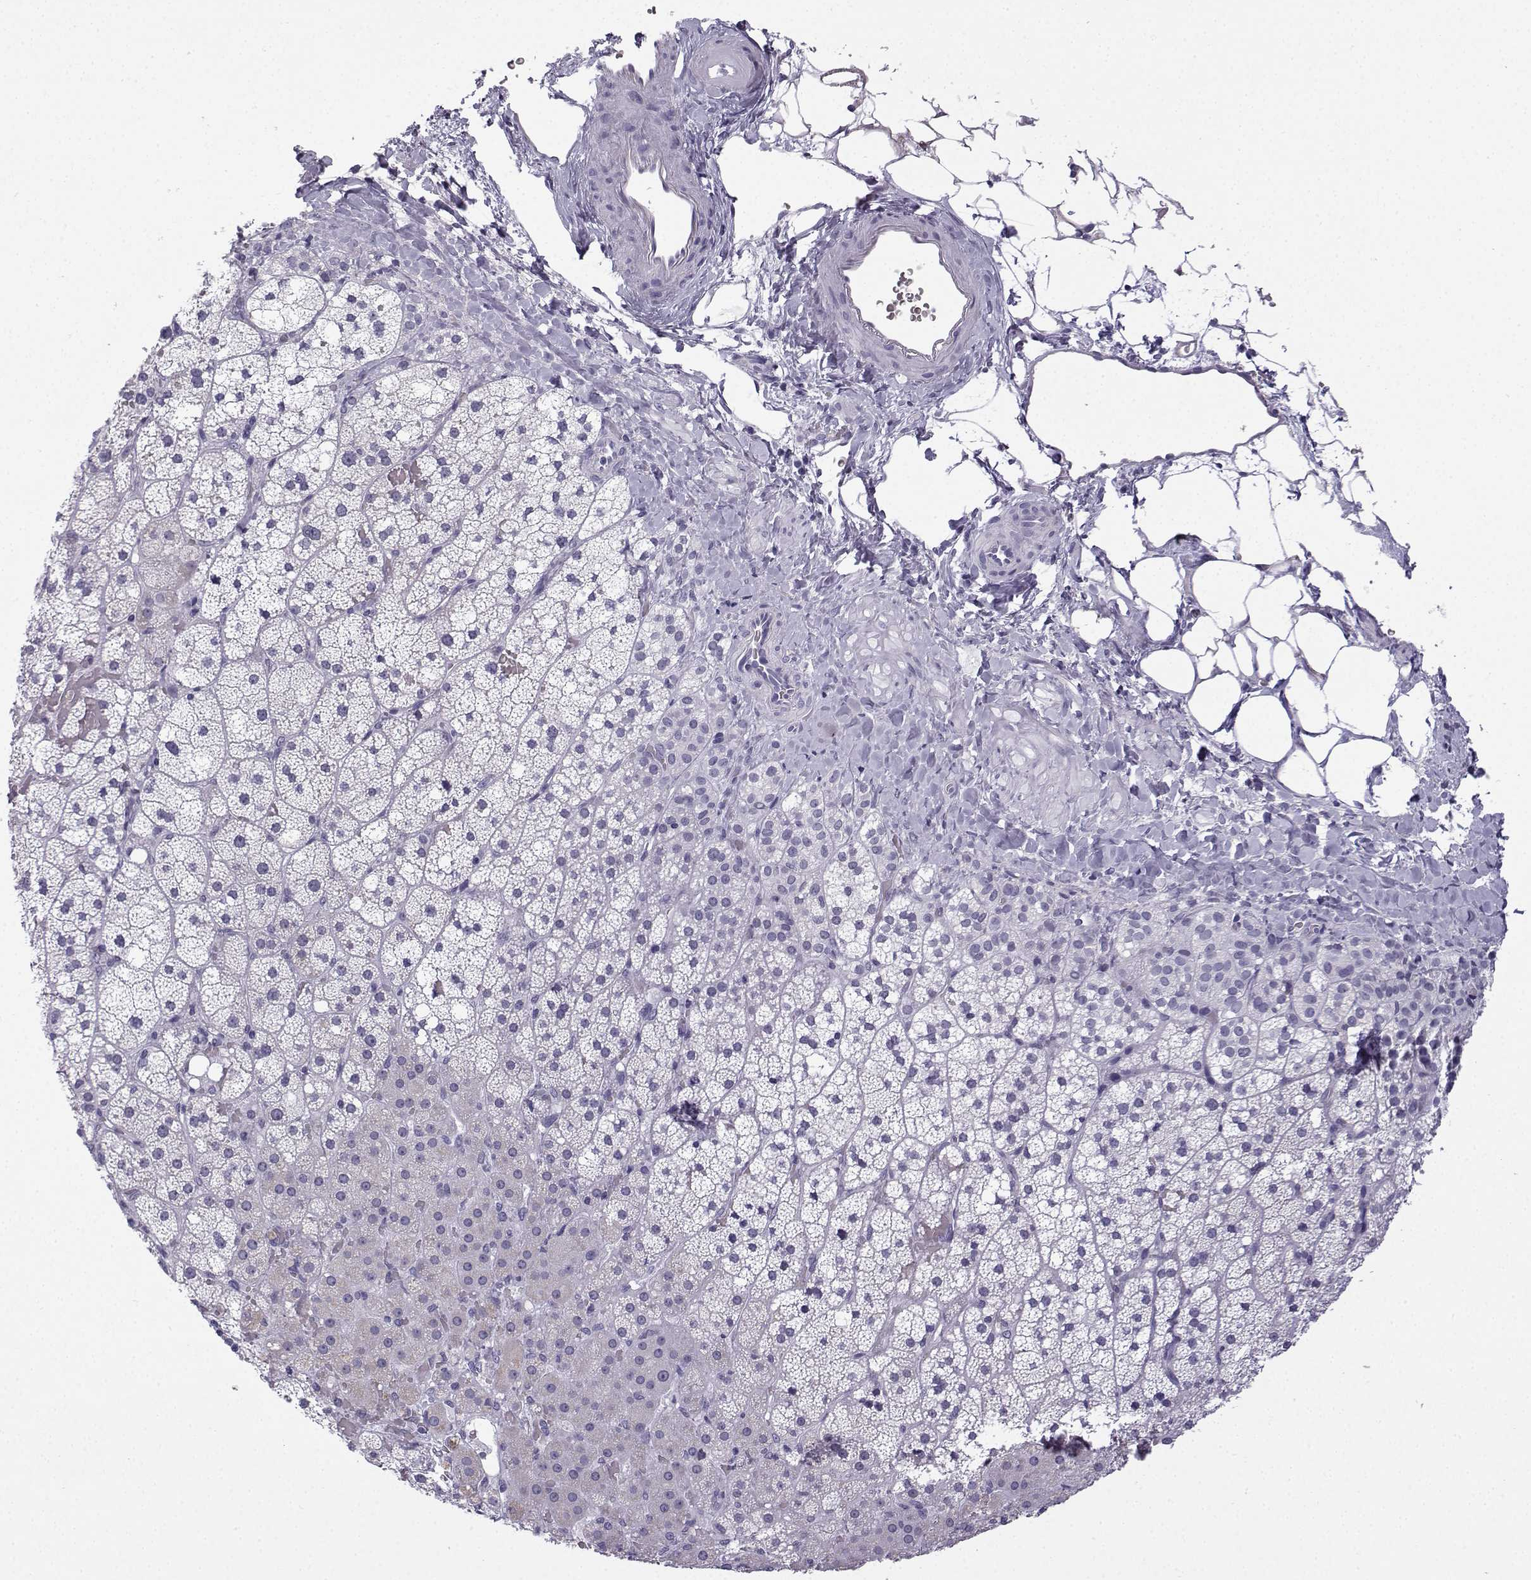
{"staining": {"intensity": "negative", "quantity": "none", "location": "none"}, "tissue": "adrenal gland", "cell_type": "Glandular cells", "image_type": "normal", "snomed": [{"axis": "morphology", "description": "Normal tissue, NOS"}, {"axis": "topography", "description": "Adrenal gland"}], "caption": "This is an immunohistochemistry (IHC) micrograph of normal human adrenal gland. There is no expression in glandular cells.", "gene": "MRGBP", "patient": {"sex": "male", "age": 53}}